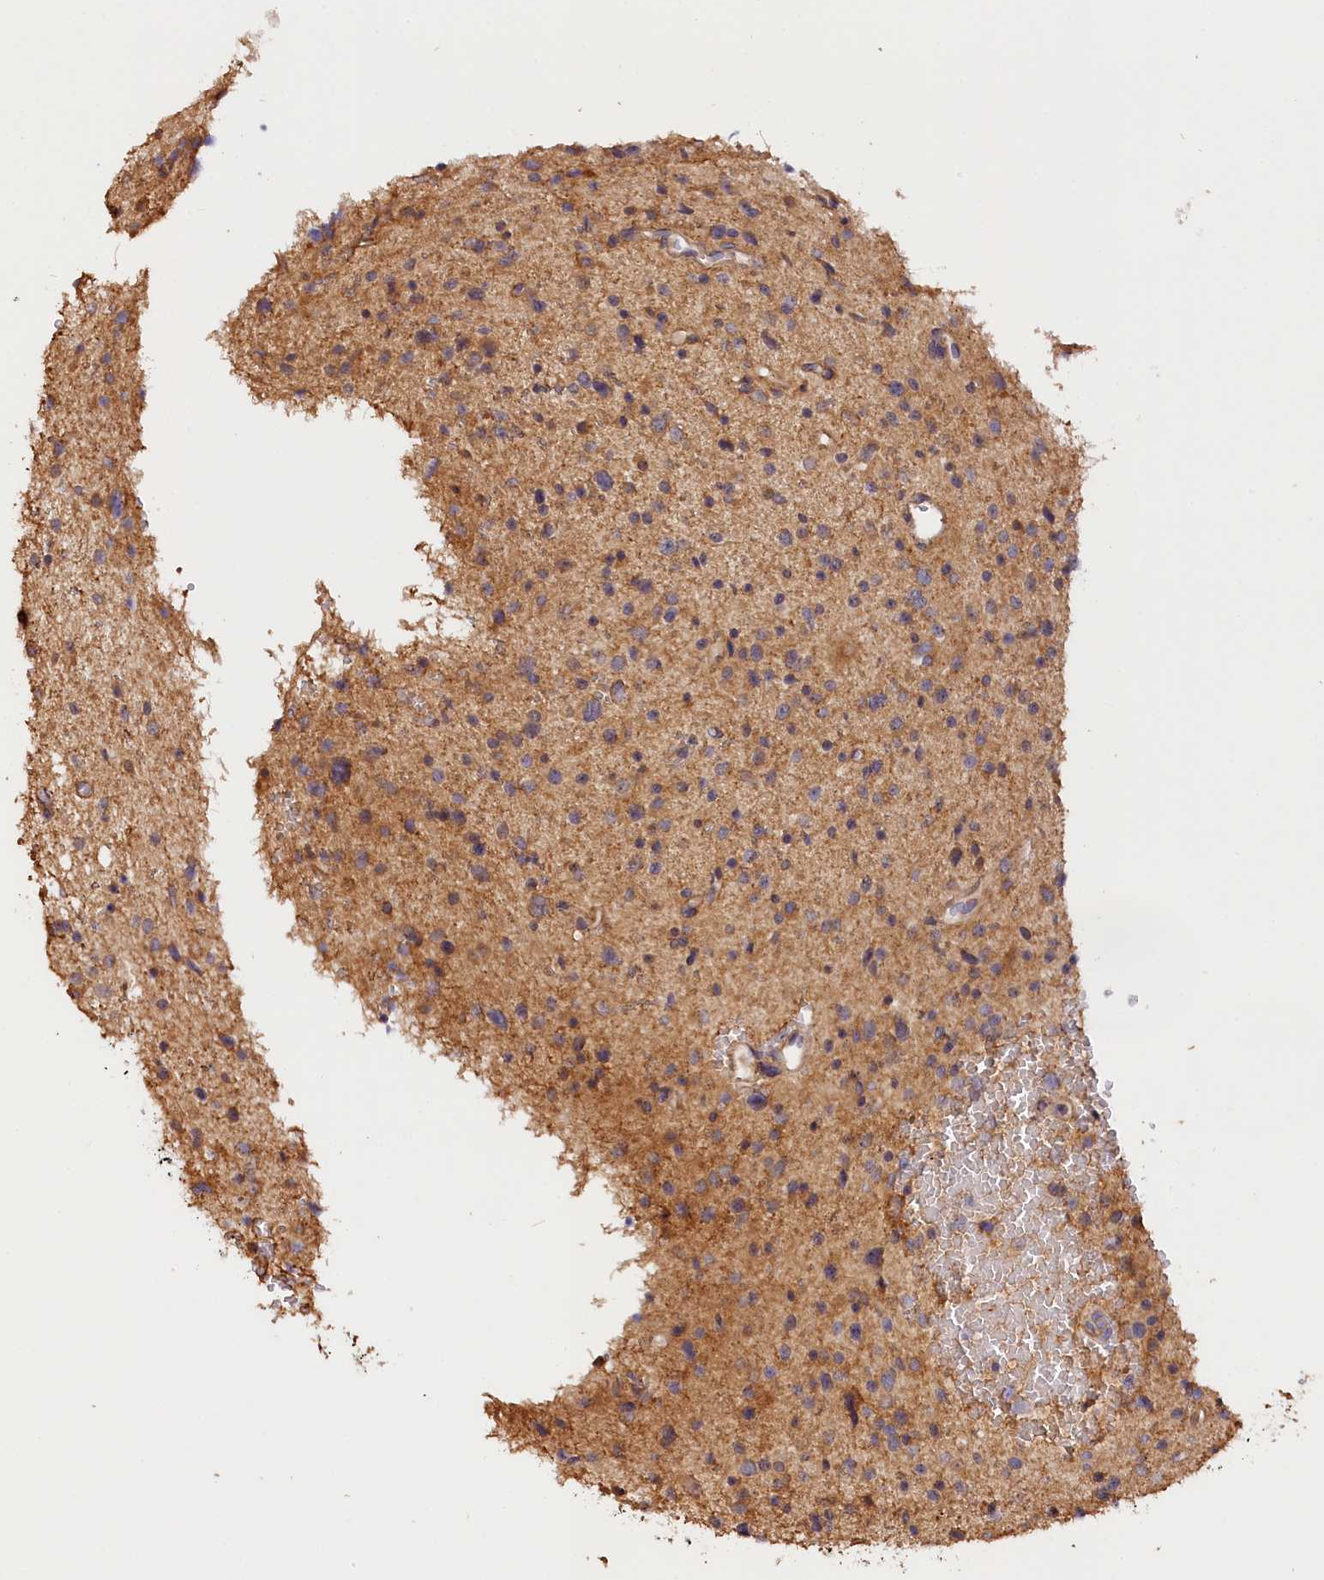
{"staining": {"intensity": "weak", "quantity": "<25%", "location": "cytoplasmic/membranous"}, "tissue": "glioma", "cell_type": "Tumor cells", "image_type": "cancer", "snomed": [{"axis": "morphology", "description": "Glioma, malignant, Low grade"}, {"axis": "topography", "description": "Brain"}], "caption": "Immunohistochemical staining of human glioma demonstrates no significant positivity in tumor cells. (Stains: DAB IHC with hematoxylin counter stain, Microscopy: brightfield microscopy at high magnification).", "gene": "KATNB1", "patient": {"sex": "female", "age": 37}}